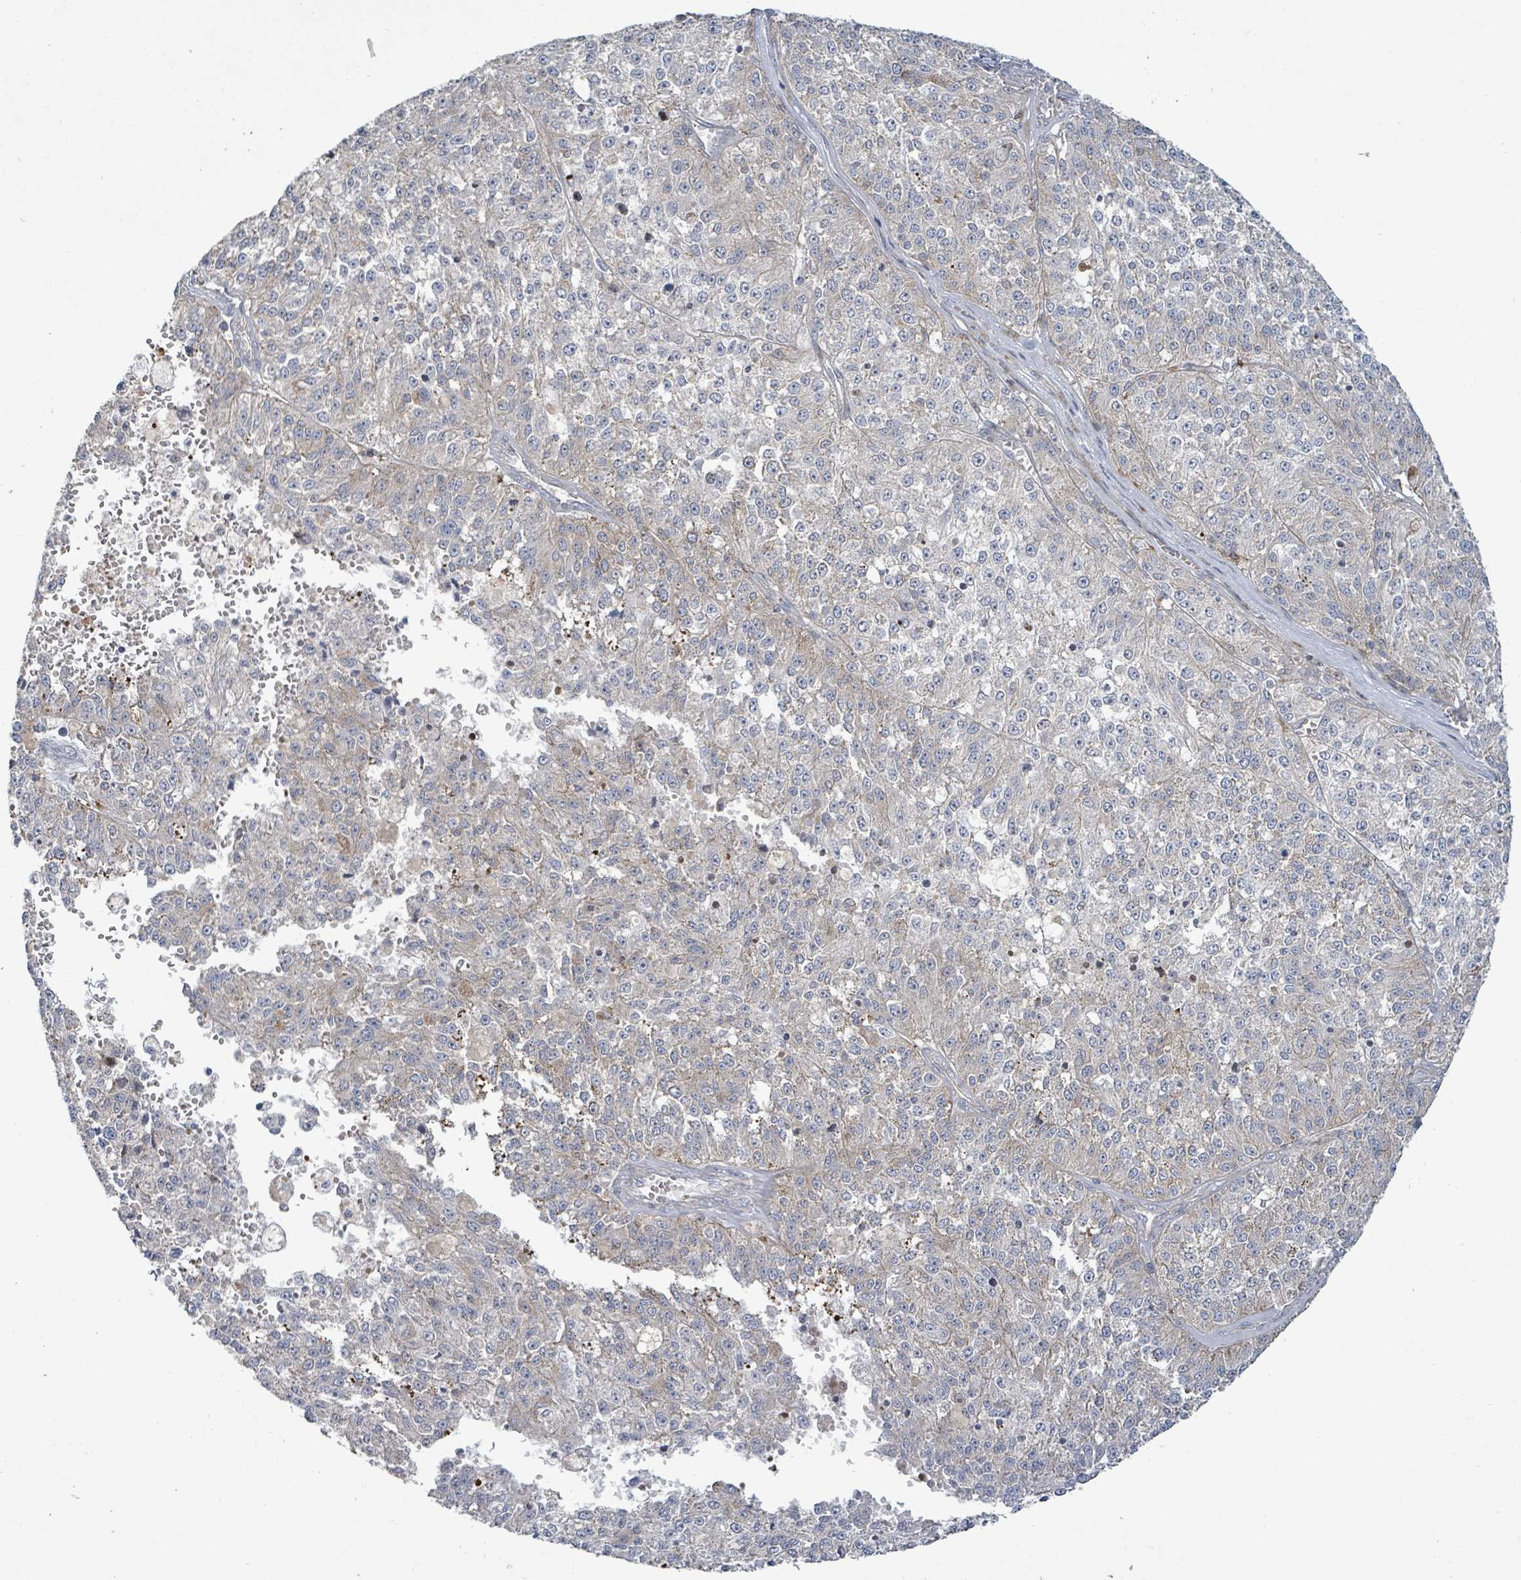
{"staining": {"intensity": "negative", "quantity": "none", "location": "none"}, "tissue": "melanoma", "cell_type": "Tumor cells", "image_type": "cancer", "snomed": [{"axis": "morphology", "description": "Malignant melanoma, NOS"}, {"axis": "topography", "description": "Skin"}], "caption": "Tumor cells are negative for brown protein staining in melanoma. (Stains: DAB immunohistochemistry with hematoxylin counter stain, Microscopy: brightfield microscopy at high magnification).", "gene": "LILRA4", "patient": {"sex": "female", "age": 64}}